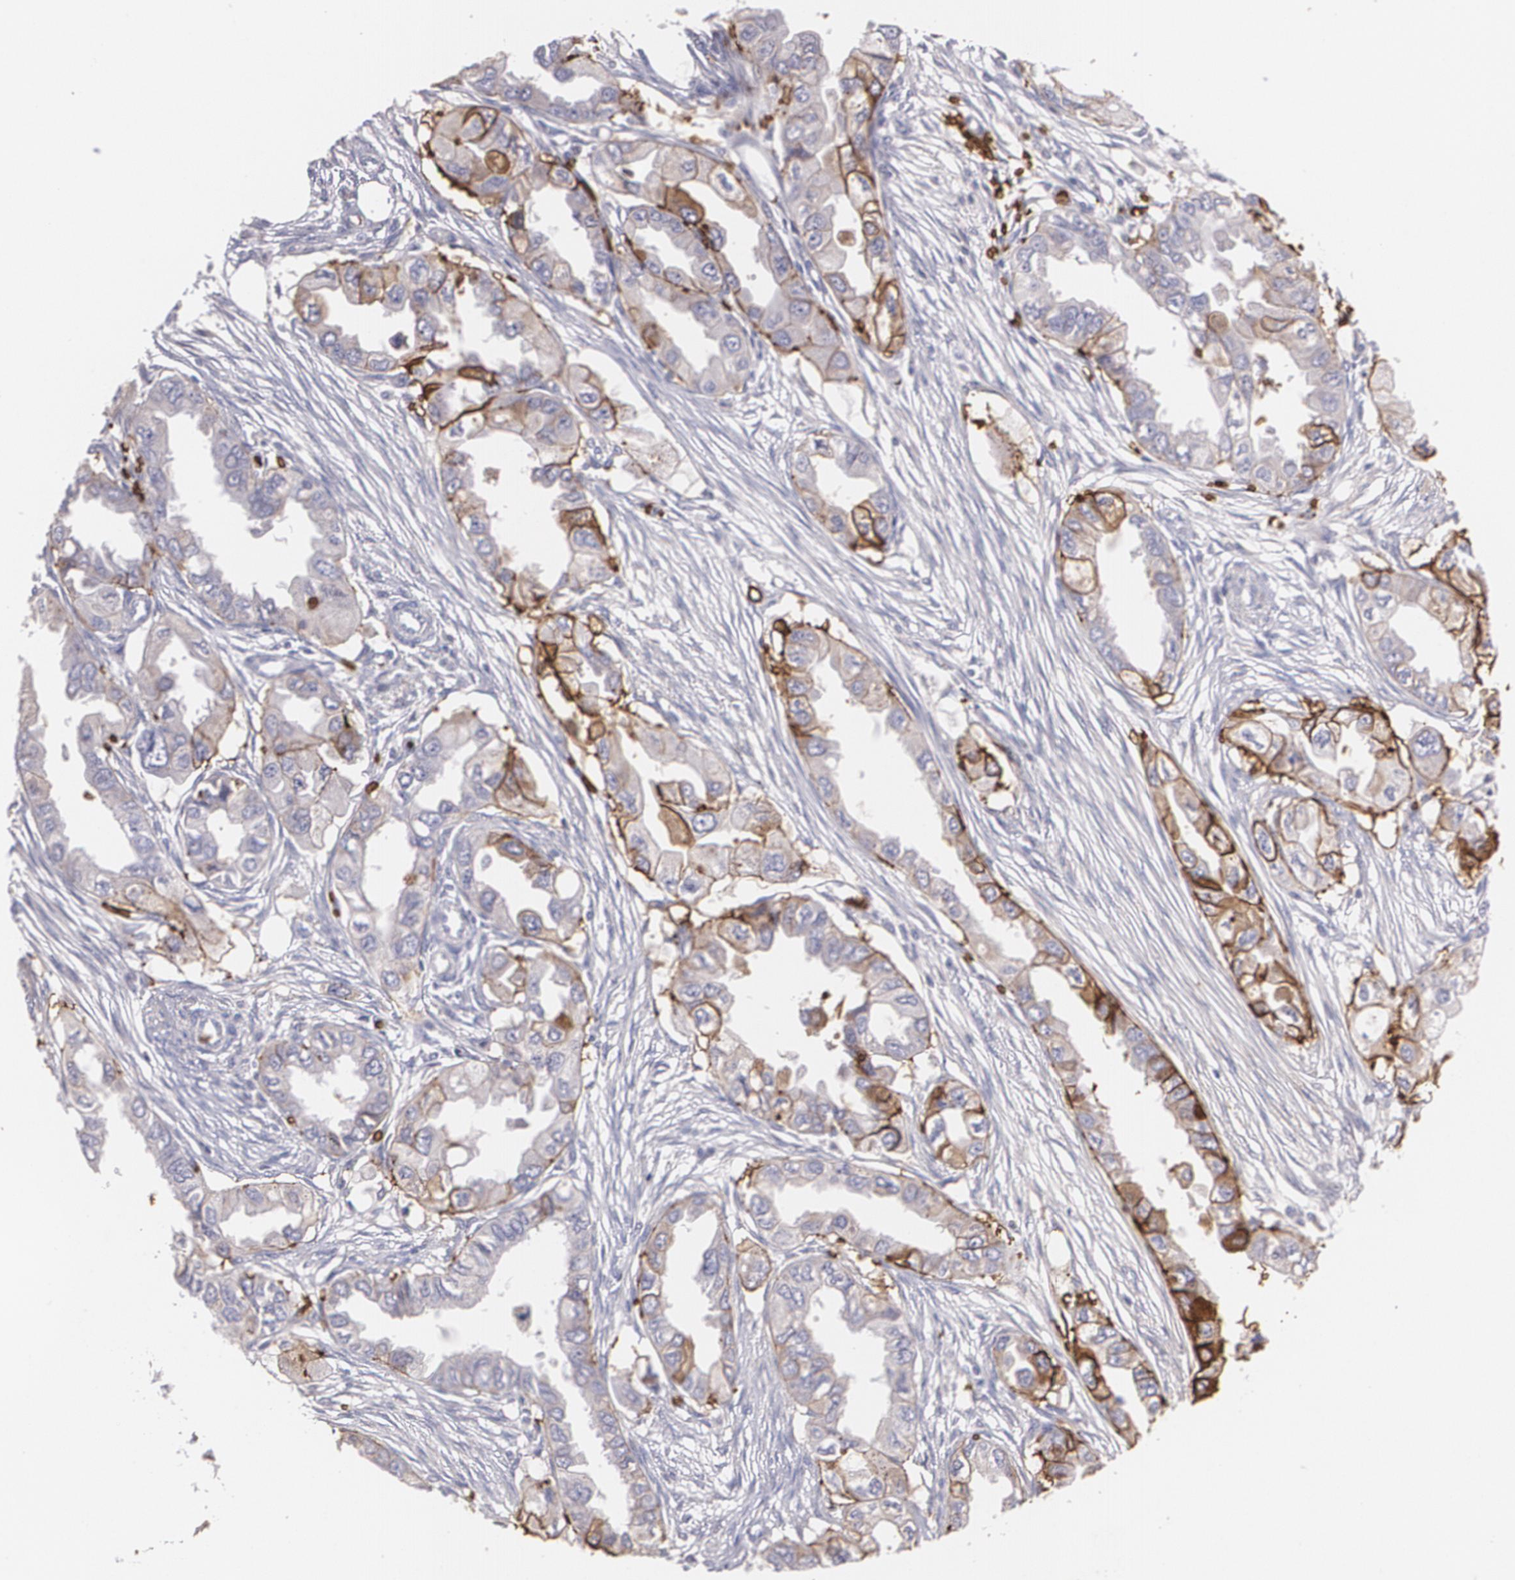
{"staining": {"intensity": "strong", "quantity": "25%-75%", "location": "cytoplasmic/membranous"}, "tissue": "endometrial cancer", "cell_type": "Tumor cells", "image_type": "cancer", "snomed": [{"axis": "morphology", "description": "Adenocarcinoma, NOS"}, {"axis": "topography", "description": "Endometrium"}], "caption": "Endometrial cancer stained with a brown dye shows strong cytoplasmic/membranous positive positivity in approximately 25%-75% of tumor cells.", "gene": "SLC2A1", "patient": {"sex": "female", "age": 67}}